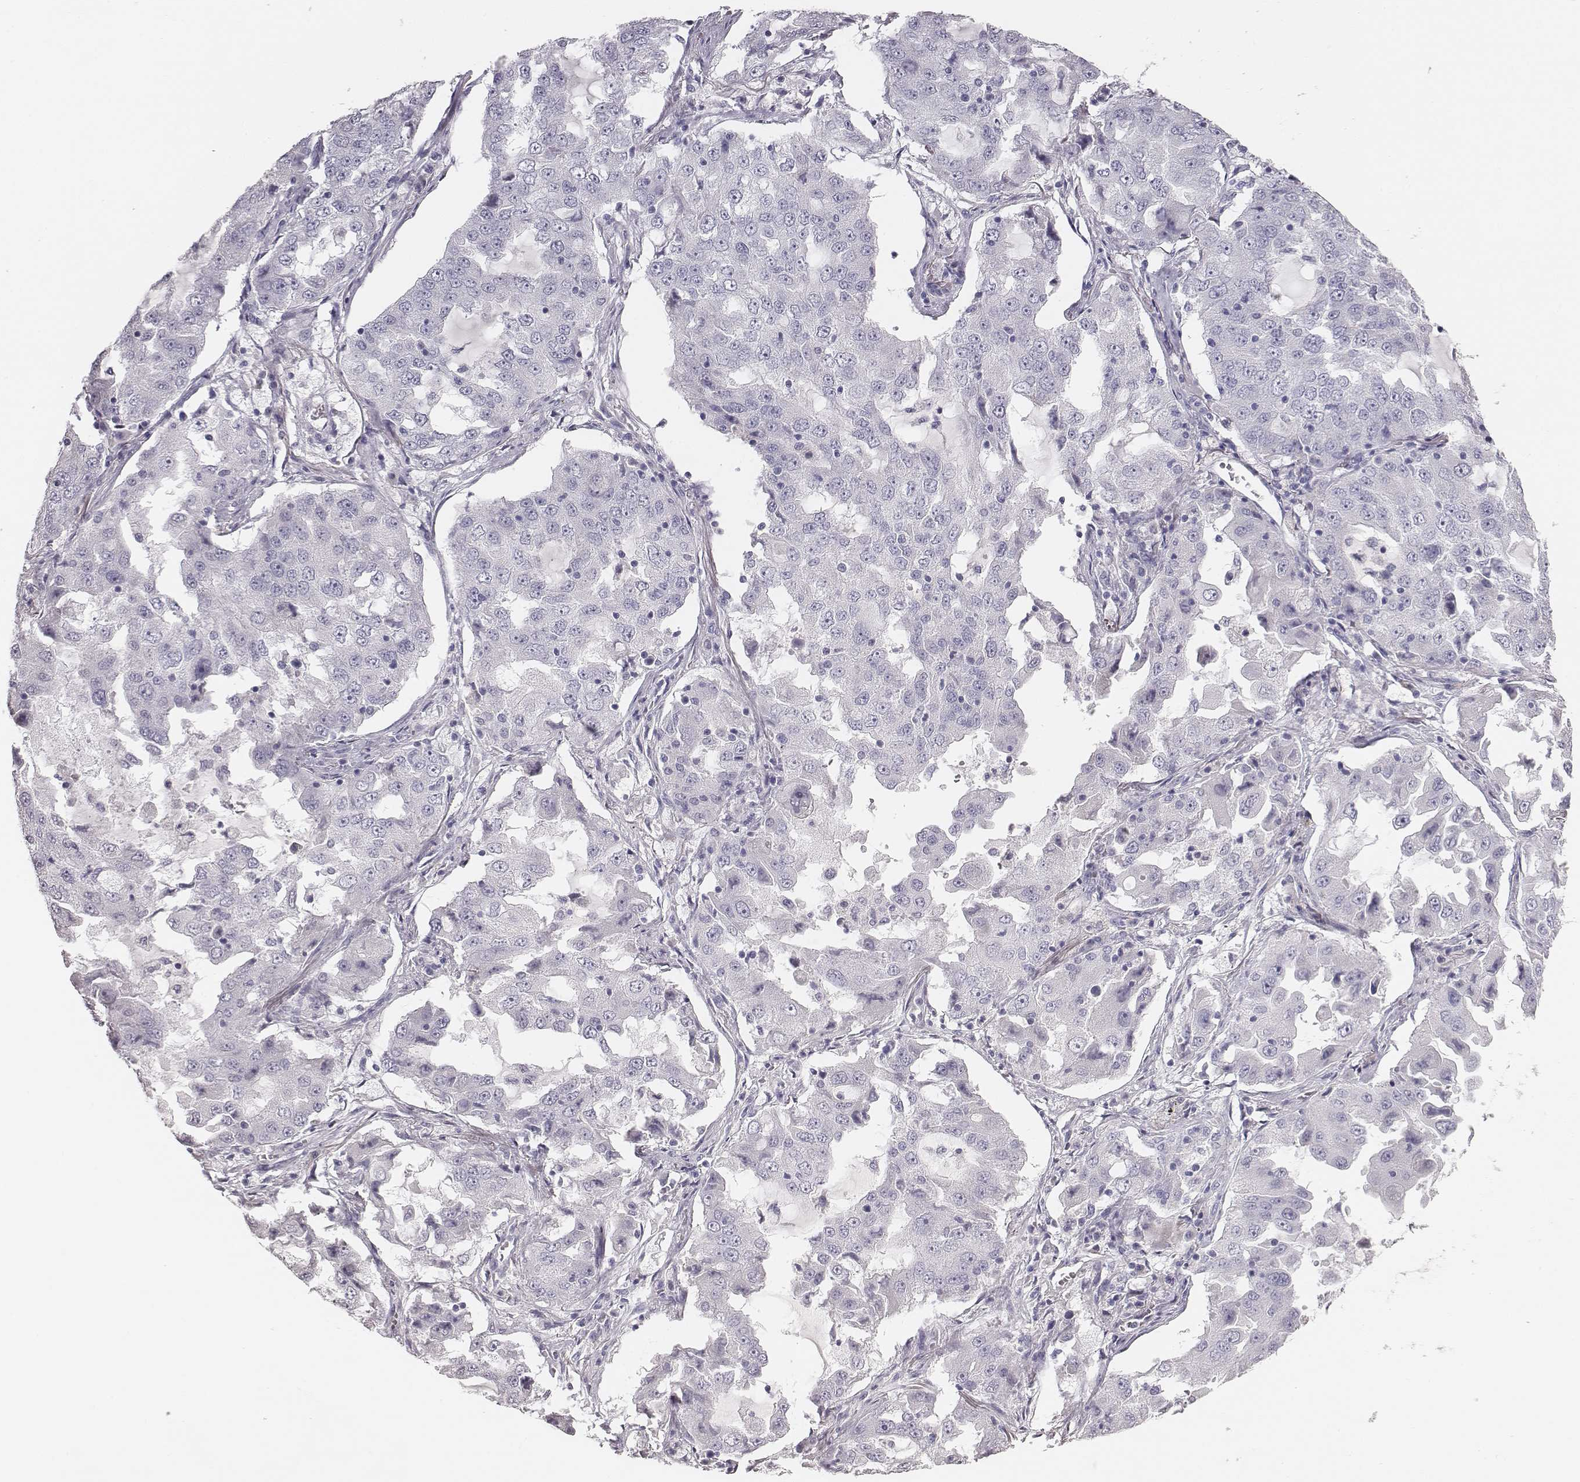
{"staining": {"intensity": "negative", "quantity": "none", "location": "none"}, "tissue": "lung cancer", "cell_type": "Tumor cells", "image_type": "cancer", "snomed": [{"axis": "morphology", "description": "Adenocarcinoma, NOS"}, {"axis": "topography", "description": "Lung"}], "caption": "Immunohistochemistry (IHC) photomicrograph of neoplastic tissue: human lung adenocarcinoma stained with DAB exhibits no significant protein staining in tumor cells. The staining is performed using DAB brown chromogen with nuclei counter-stained in using hematoxylin.", "gene": "MYH6", "patient": {"sex": "female", "age": 61}}